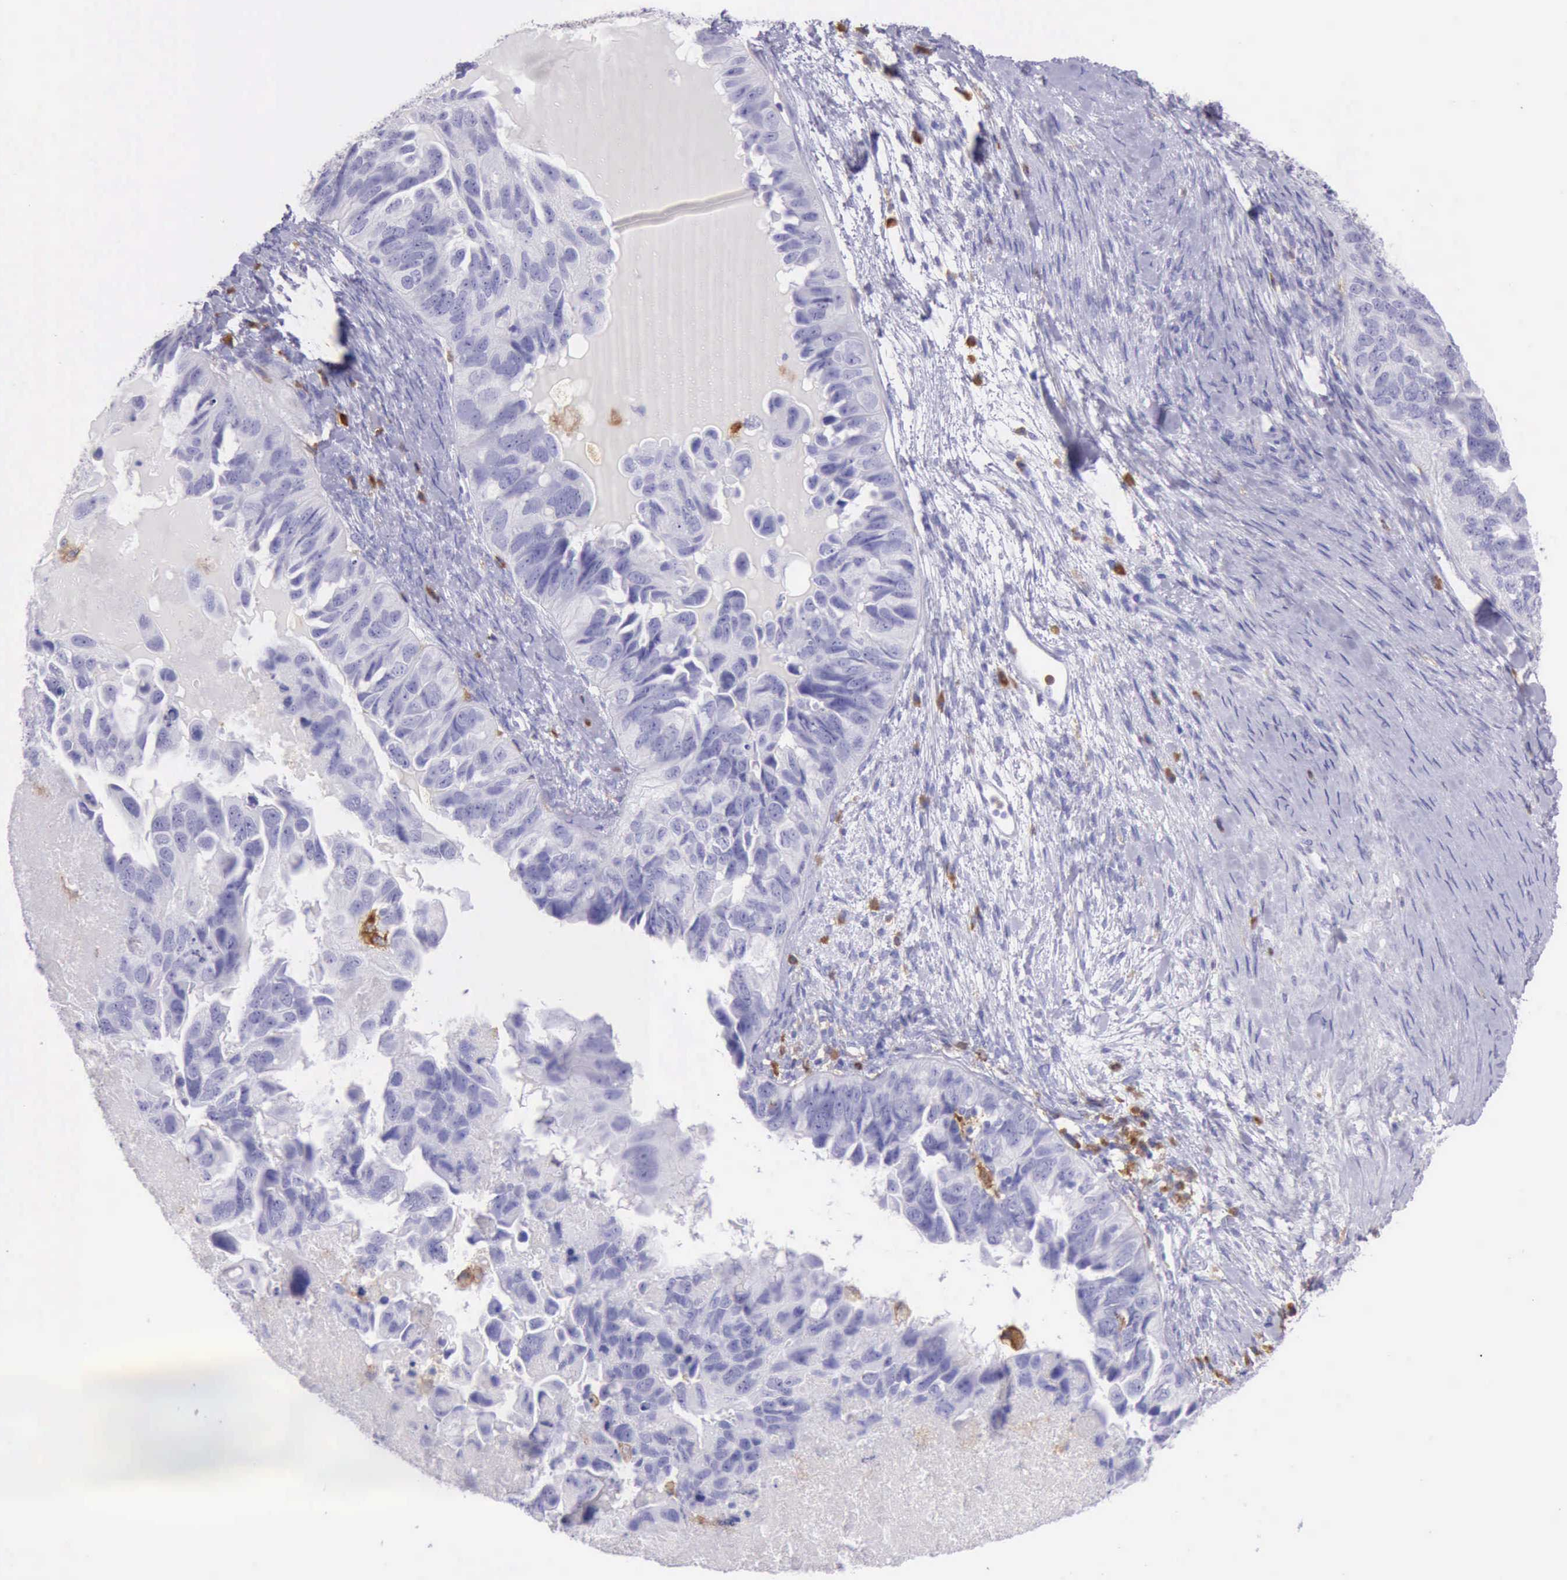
{"staining": {"intensity": "negative", "quantity": "none", "location": "none"}, "tissue": "ovarian cancer", "cell_type": "Tumor cells", "image_type": "cancer", "snomed": [{"axis": "morphology", "description": "Cystadenocarcinoma, serous, NOS"}, {"axis": "topography", "description": "Ovary"}], "caption": "Tumor cells are negative for protein expression in human ovarian cancer (serous cystadenocarcinoma).", "gene": "BTK", "patient": {"sex": "female", "age": 82}}